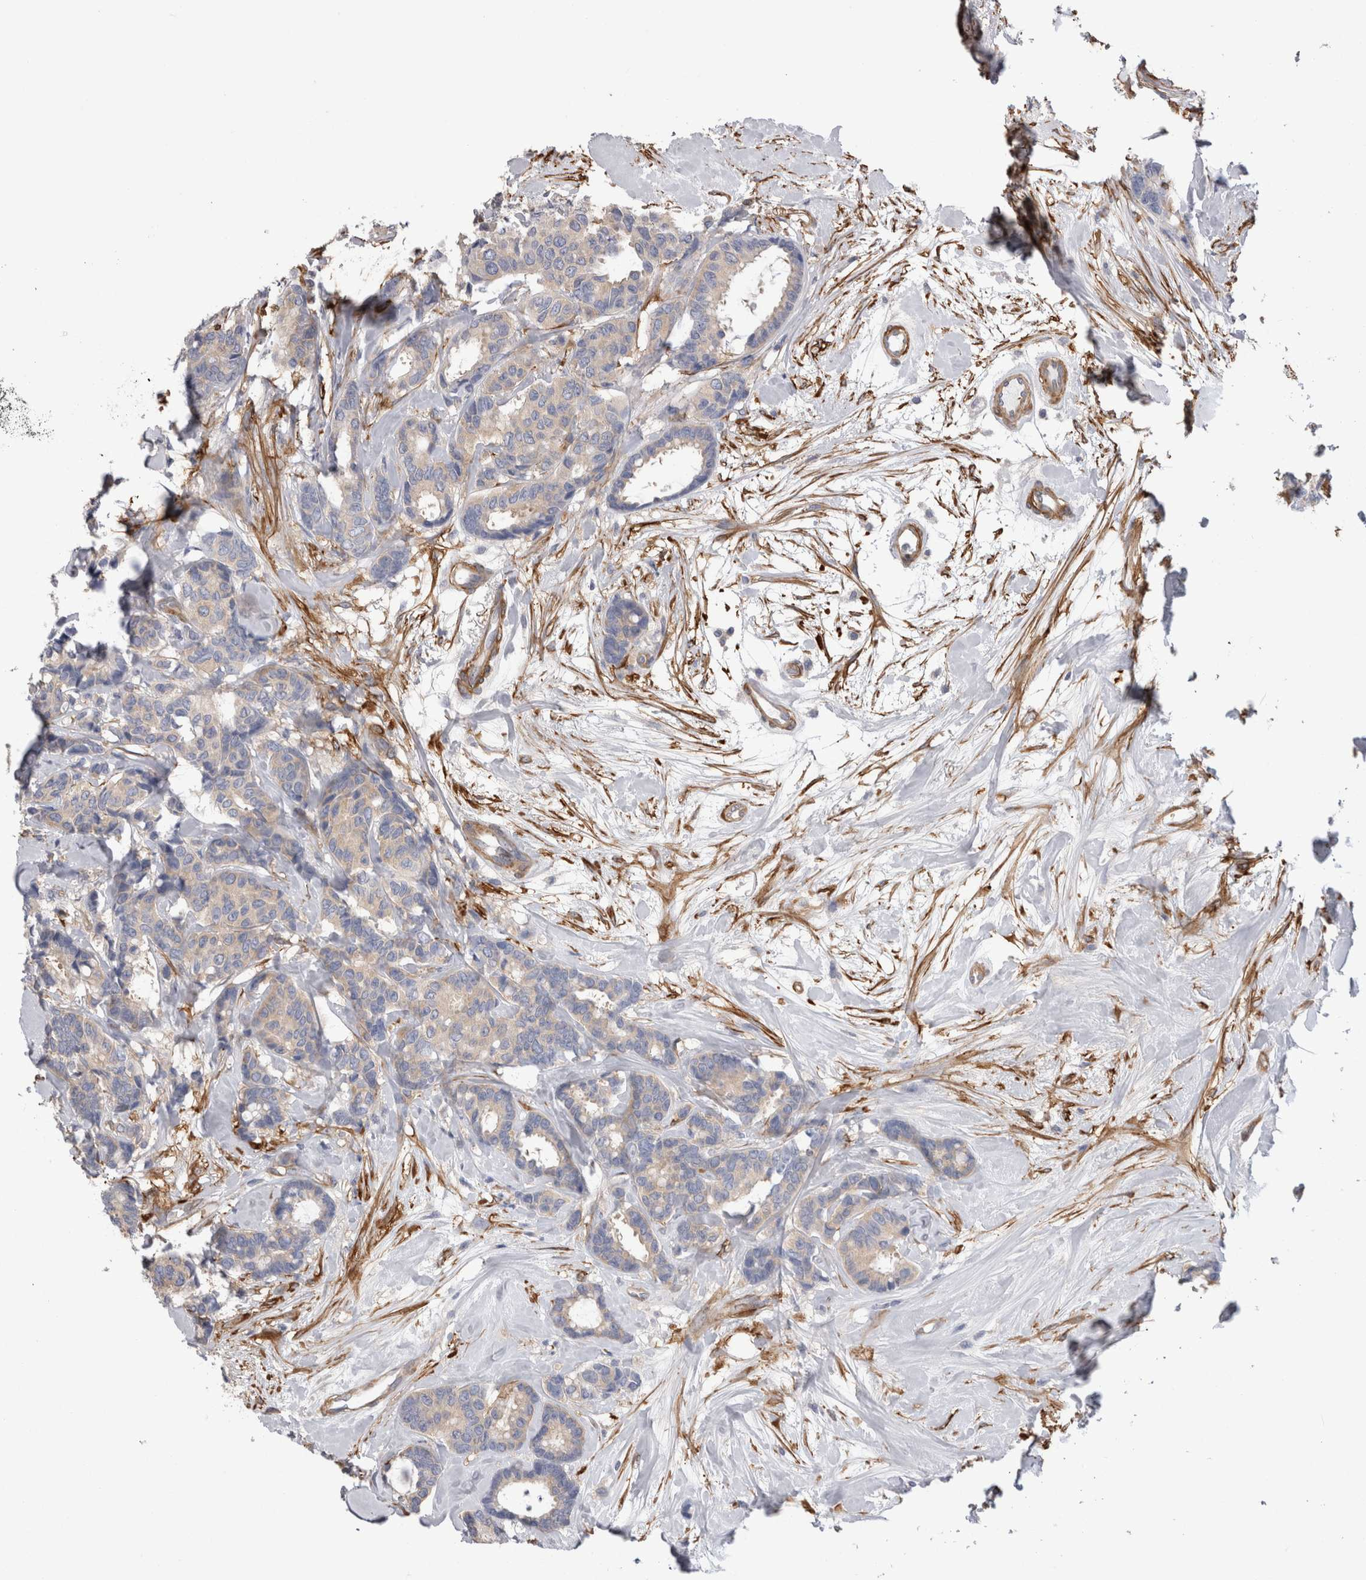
{"staining": {"intensity": "negative", "quantity": "none", "location": "none"}, "tissue": "breast cancer", "cell_type": "Tumor cells", "image_type": "cancer", "snomed": [{"axis": "morphology", "description": "Duct carcinoma"}, {"axis": "topography", "description": "Breast"}], "caption": "Immunohistochemistry photomicrograph of human invasive ductal carcinoma (breast) stained for a protein (brown), which displays no expression in tumor cells.", "gene": "EPRS1", "patient": {"sex": "female", "age": 87}}